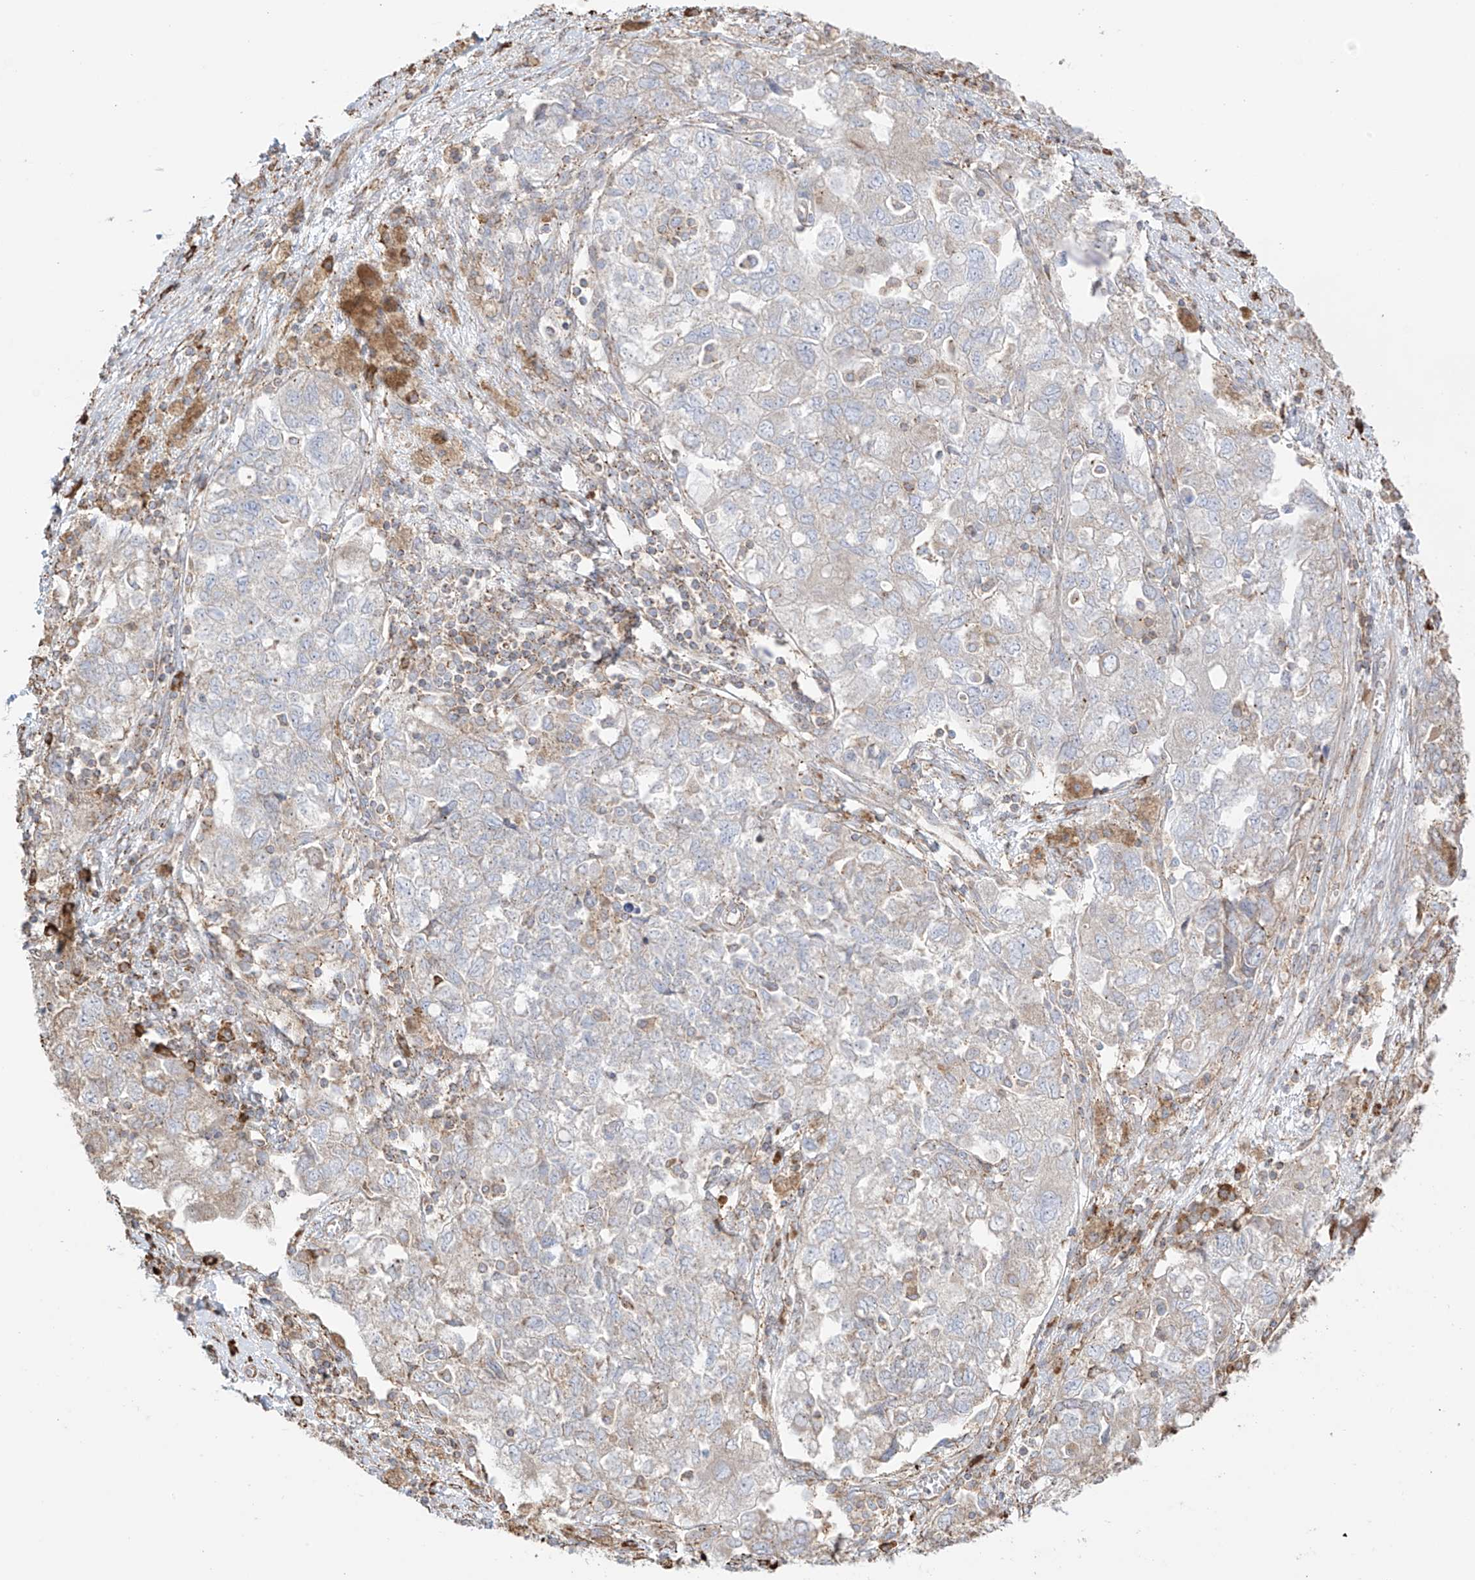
{"staining": {"intensity": "weak", "quantity": "25%-75%", "location": "cytoplasmic/membranous"}, "tissue": "ovarian cancer", "cell_type": "Tumor cells", "image_type": "cancer", "snomed": [{"axis": "morphology", "description": "Carcinoma, NOS"}, {"axis": "morphology", "description": "Cystadenocarcinoma, serous, NOS"}, {"axis": "topography", "description": "Ovary"}], "caption": "A histopathology image showing weak cytoplasmic/membranous positivity in about 25%-75% of tumor cells in ovarian cancer (carcinoma), as visualized by brown immunohistochemical staining.", "gene": "XKR3", "patient": {"sex": "female", "age": 69}}